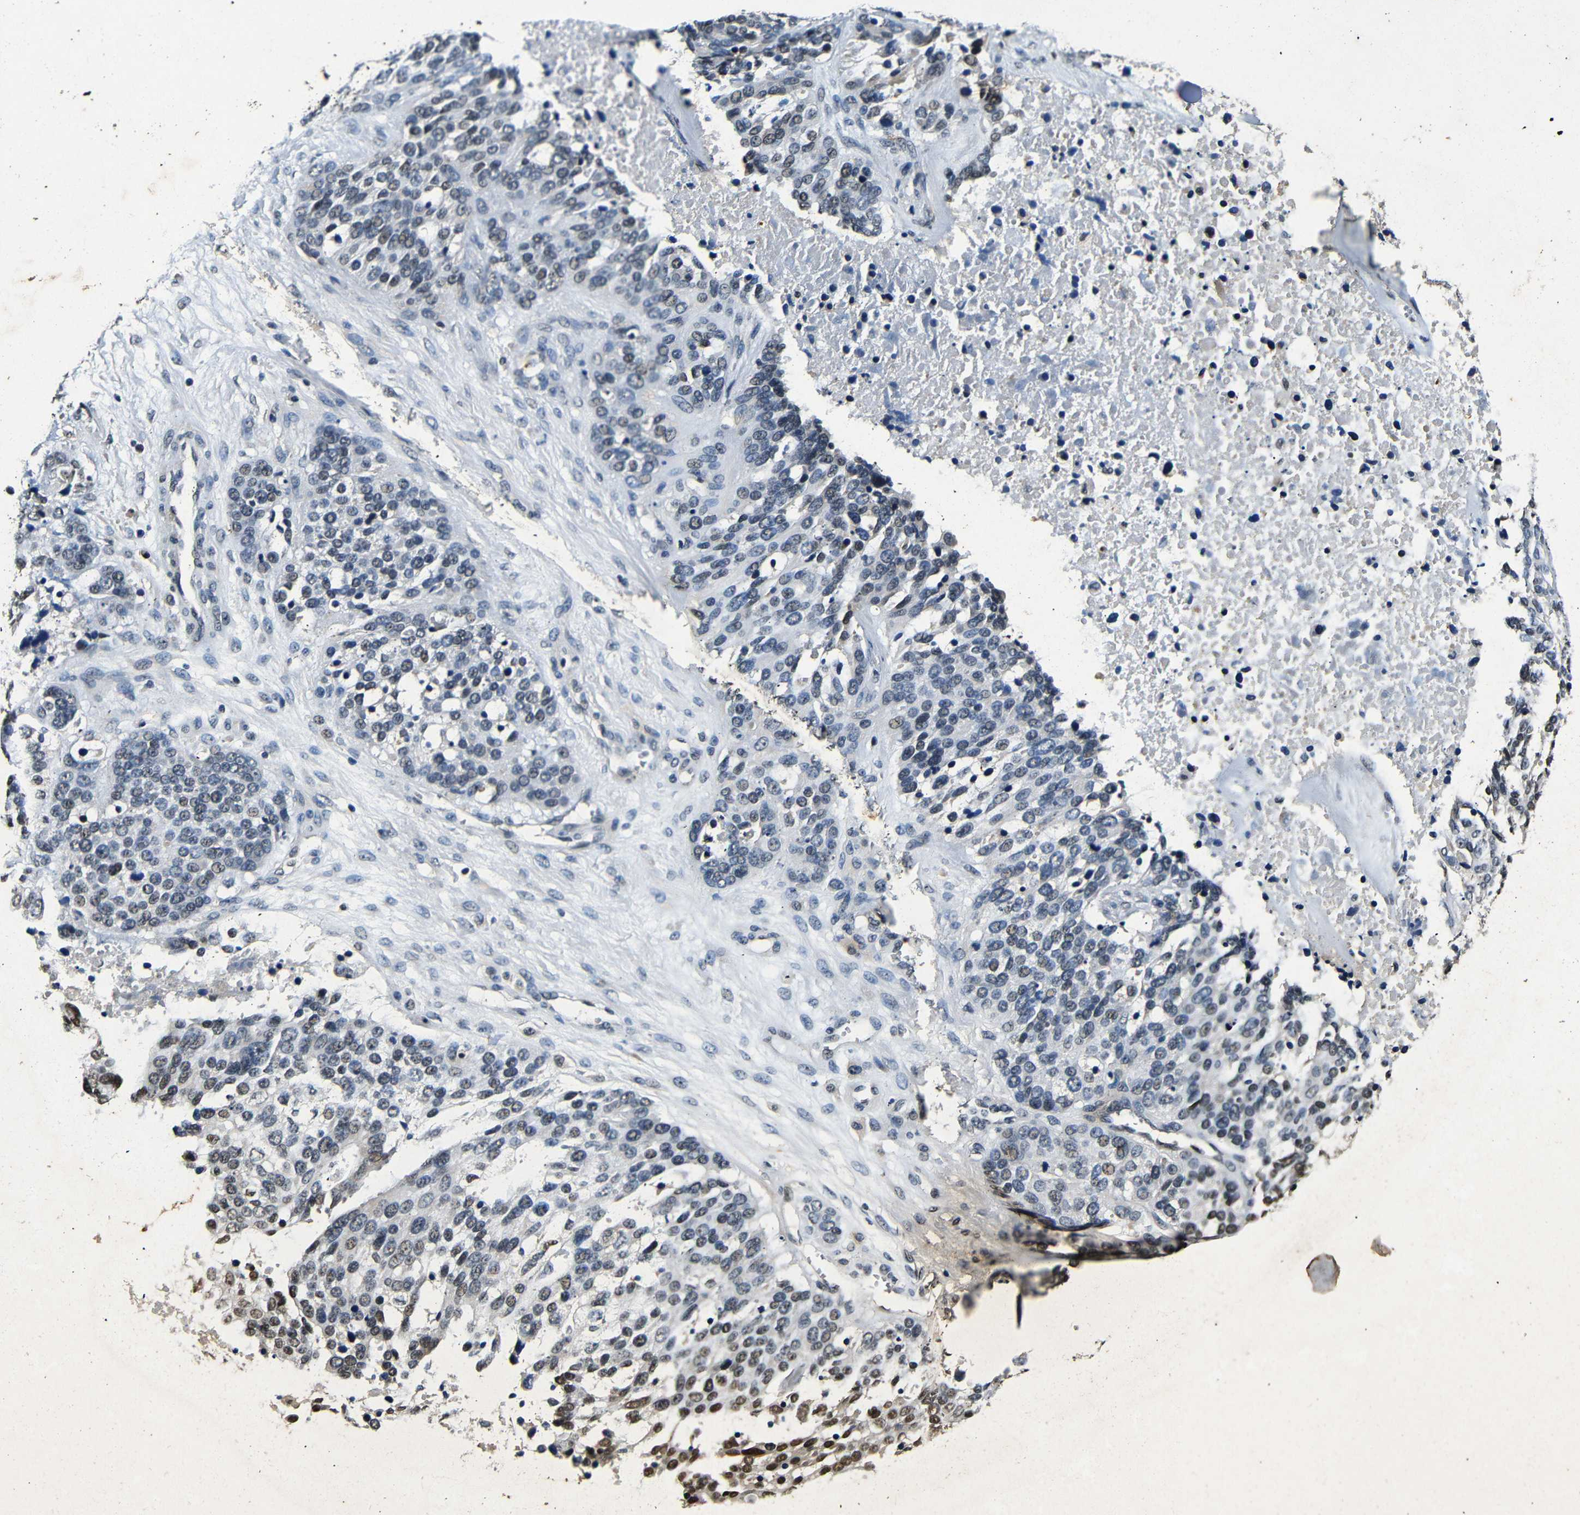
{"staining": {"intensity": "weak", "quantity": "<25%", "location": "nuclear"}, "tissue": "ovarian cancer", "cell_type": "Tumor cells", "image_type": "cancer", "snomed": [{"axis": "morphology", "description": "Cystadenocarcinoma, serous, NOS"}, {"axis": "topography", "description": "Ovary"}], "caption": "Tumor cells show no significant protein positivity in ovarian cancer (serous cystadenocarcinoma).", "gene": "FOXD4", "patient": {"sex": "female", "age": 44}}